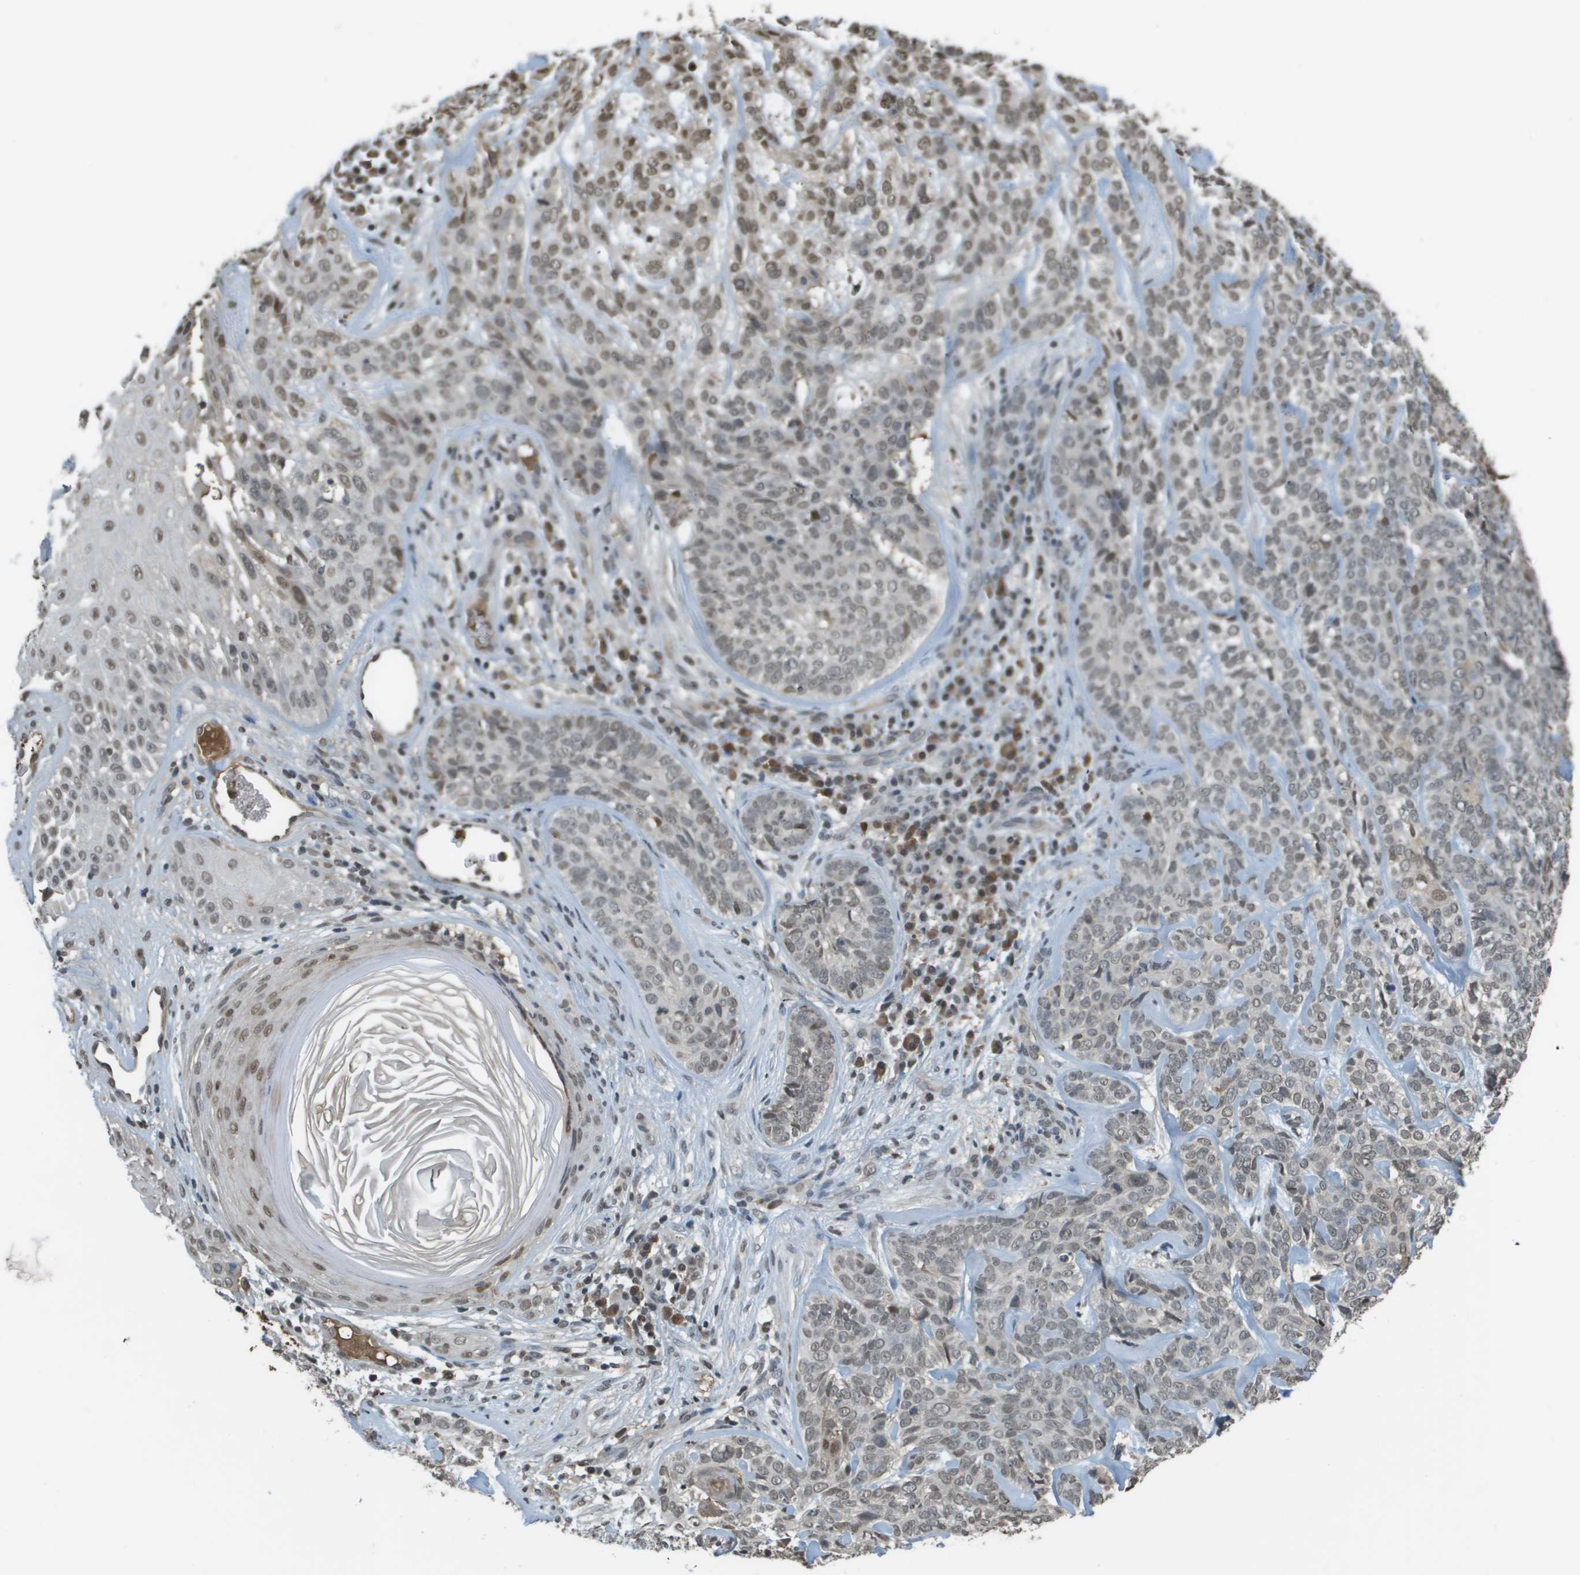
{"staining": {"intensity": "moderate", "quantity": "<25%", "location": "nuclear"}, "tissue": "skin cancer", "cell_type": "Tumor cells", "image_type": "cancer", "snomed": [{"axis": "morphology", "description": "Basal cell carcinoma"}, {"axis": "topography", "description": "Skin"}], "caption": "Approximately <25% of tumor cells in human basal cell carcinoma (skin) show moderate nuclear protein positivity as visualized by brown immunohistochemical staining.", "gene": "NDRG2", "patient": {"sex": "male", "age": 72}}